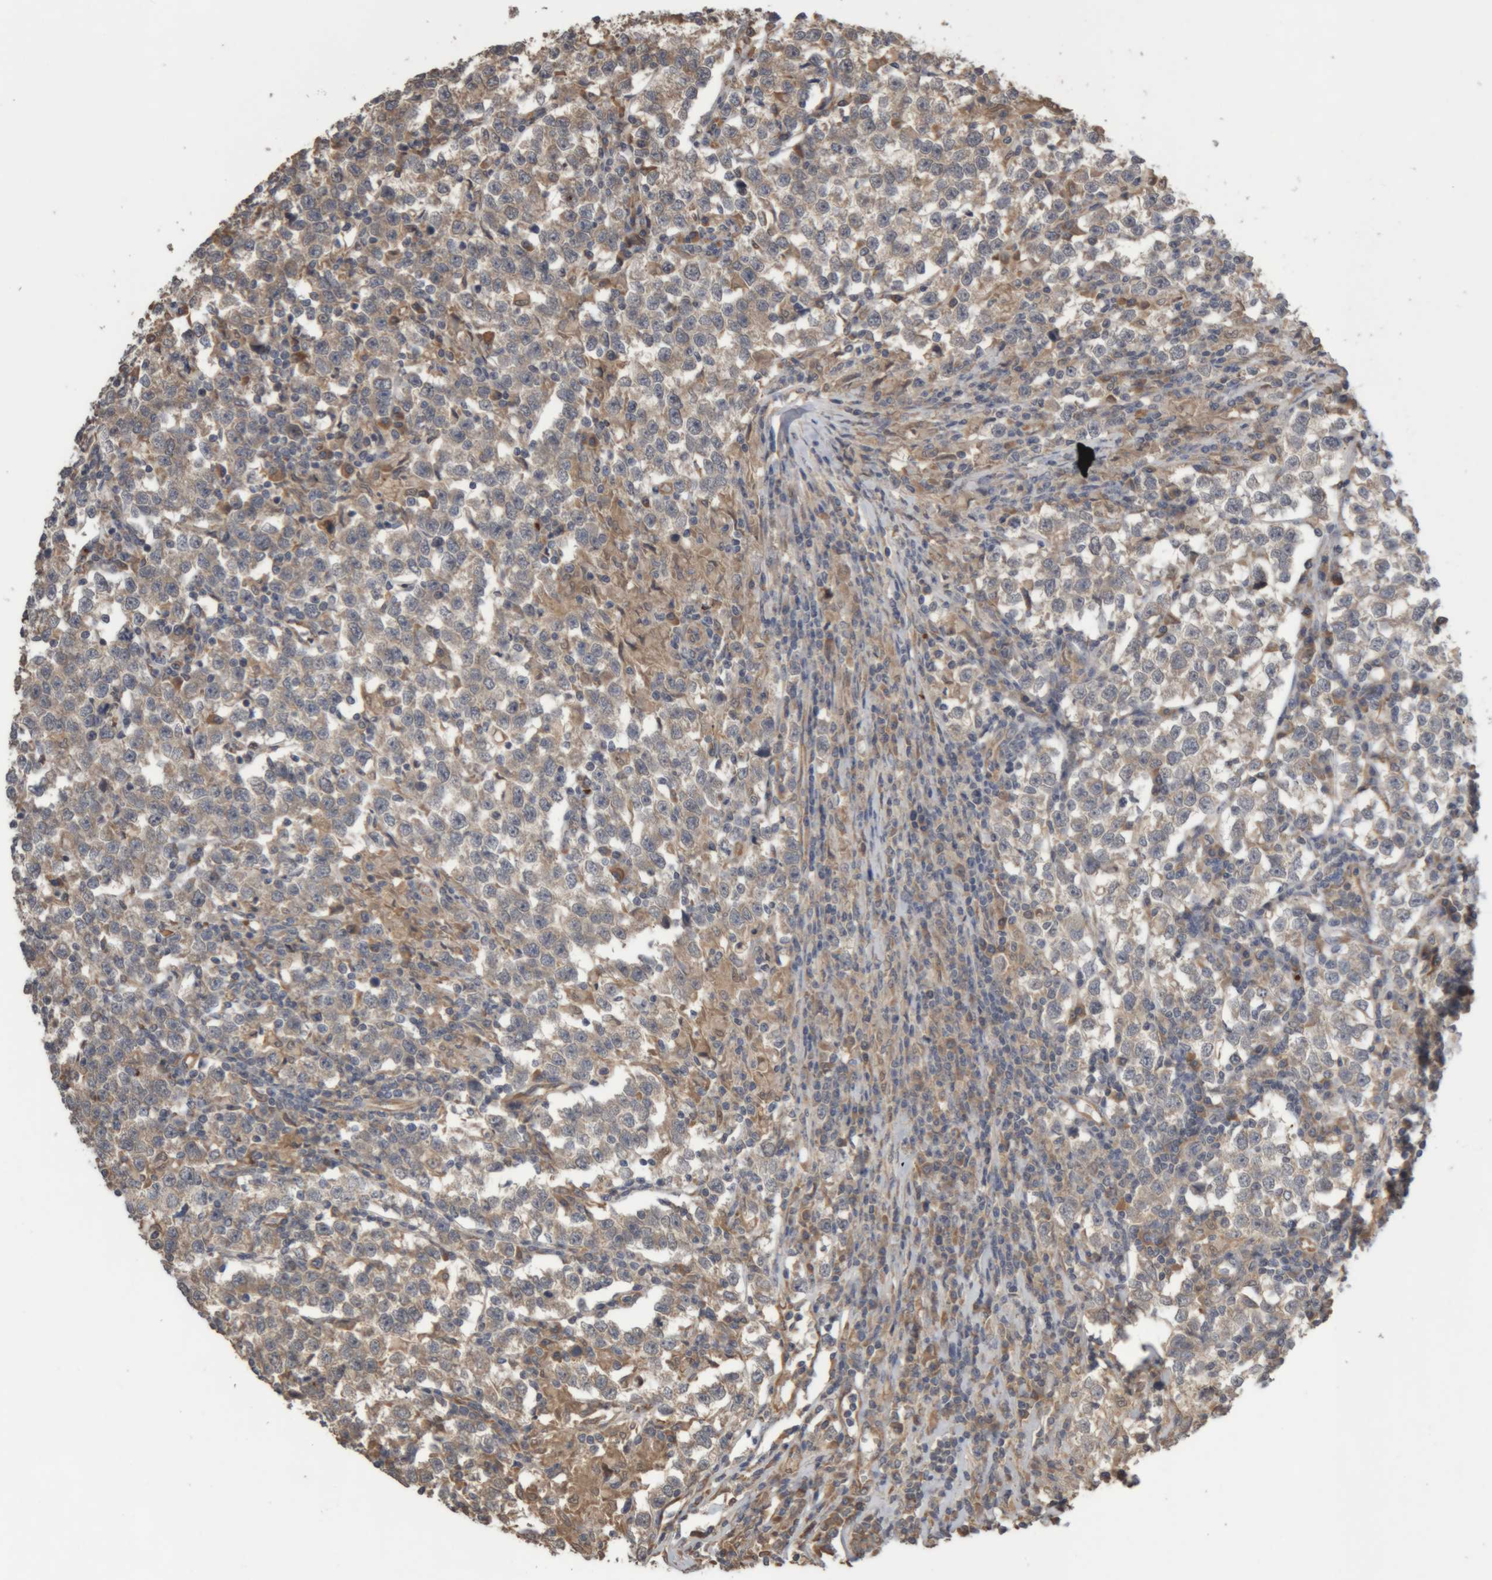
{"staining": {"intensity": "weak", "quantity": "25%-75%", "location": "cytoplasmic/membranous"}, "tissue": "testis cancer", "cell_type": "Tumor cells", "image_type": "cancer", "snomed": [{"axis": "morphology", "description": "Normal tissue, NOS"}, {"axis": "morphology", "description": "Seminoma, NOS"}, {"axis": "topography", "description": "Testis"}], "caption": "Brown immunohistochemical staining in seminoma (testis) displays weak cytoplasmic/membranous staining in about 25%-75% of tumor cells.", "gene": "TMED7", "patient": {"sex": "male", "age": 43}}